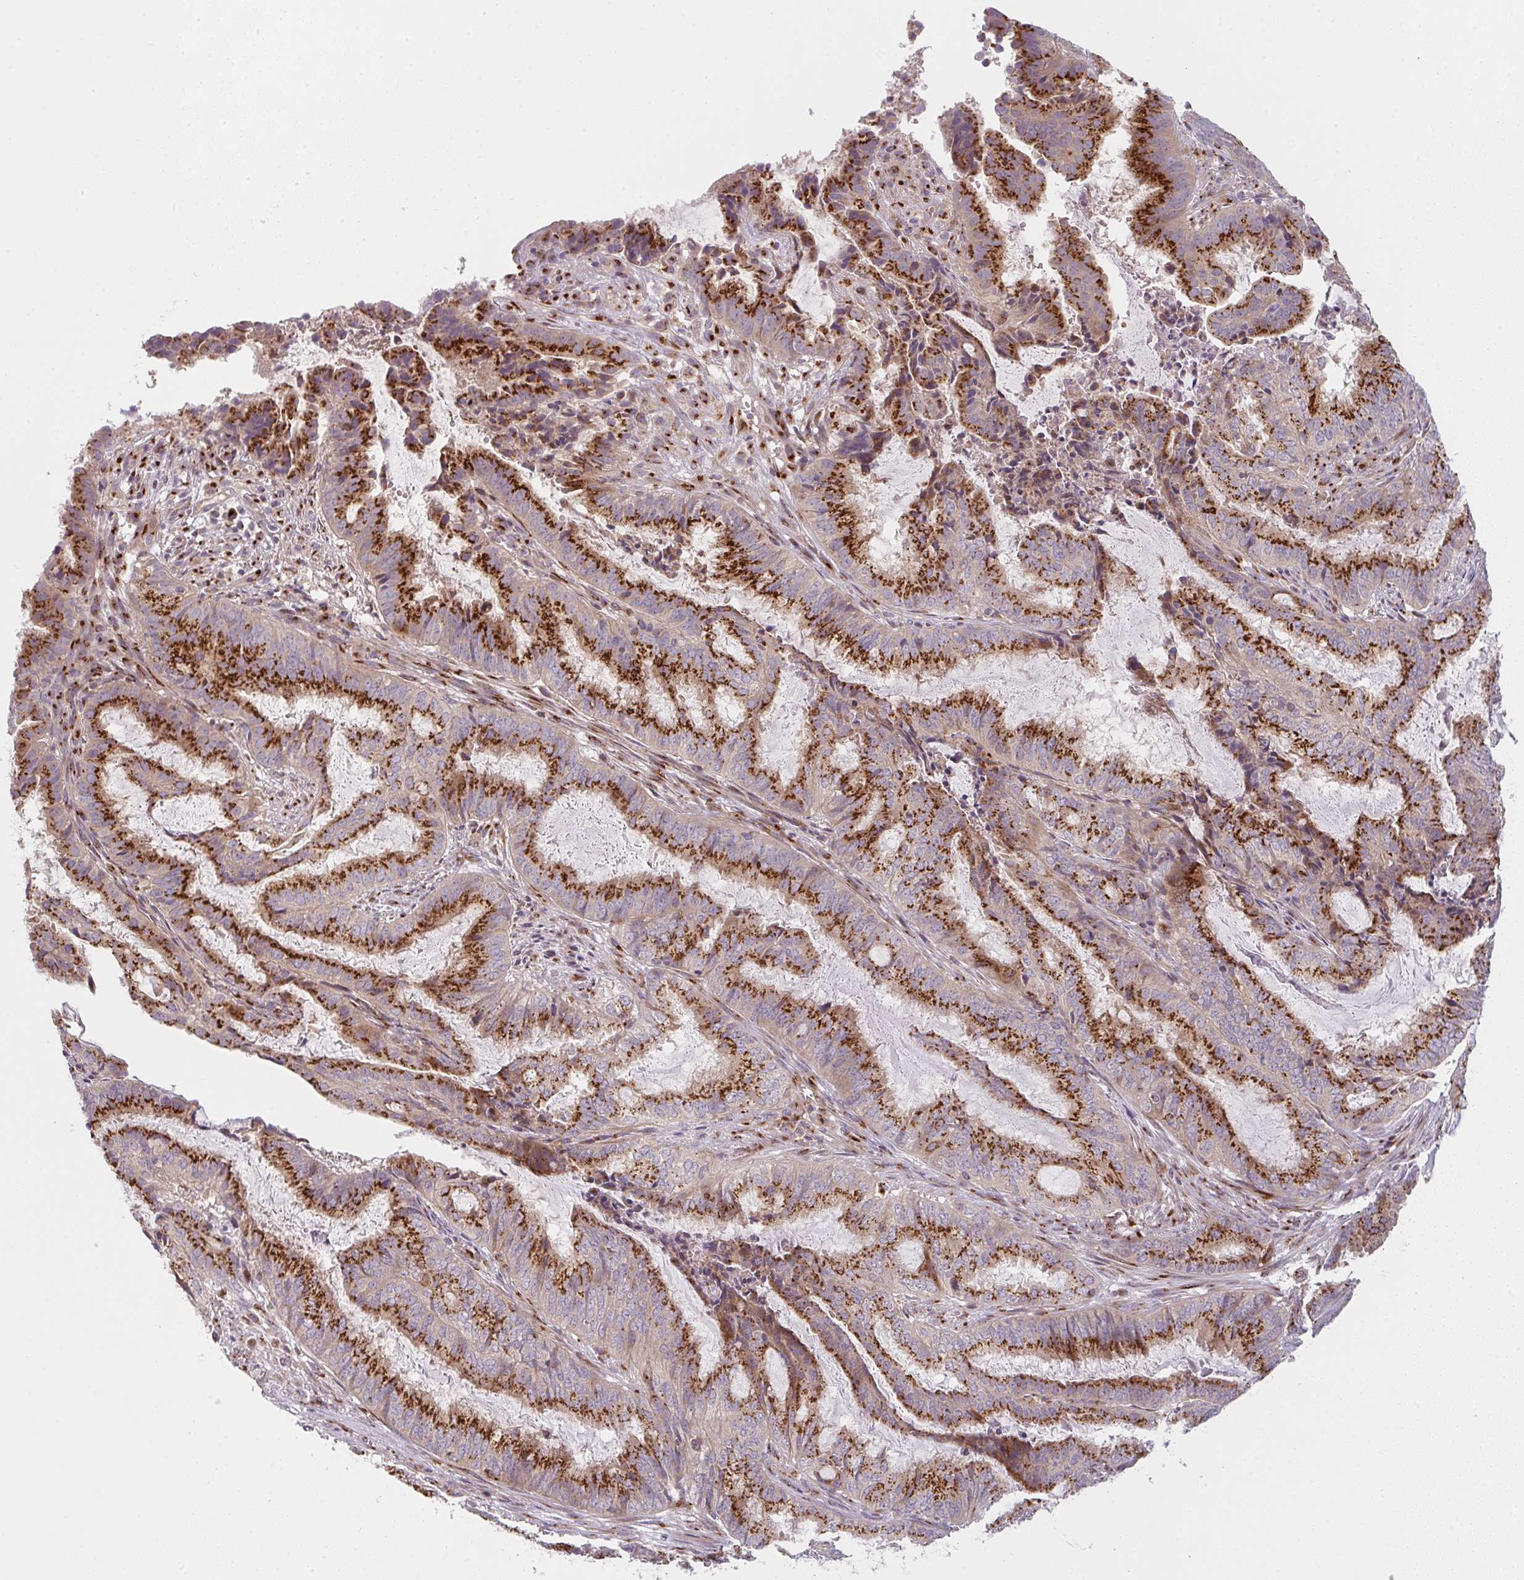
{"staining": {"intensity": "strong", "quantity": "25%-75%", "location": "cytoplasmic/membranous"}, "tissue": "endometrial cancer", "cell_type": "Tumor cells", "image_type": "cancer", "snomed": [{"axis": "morphology", "description": "Adenocarcinoma, NOS"}, {"axis": "topography", "description": "Endometrium"}], "caption": "Protein expression analysis of endometrial adenocarcinoma demonstrates strong cytoplasmic/membranous staining in about 25%-75% of tumor cells. (Brightfield microscopy of DAB IHC at high magnification).", "gene": "GVQW3", "patient": {"sex": "female", "age": 51}}